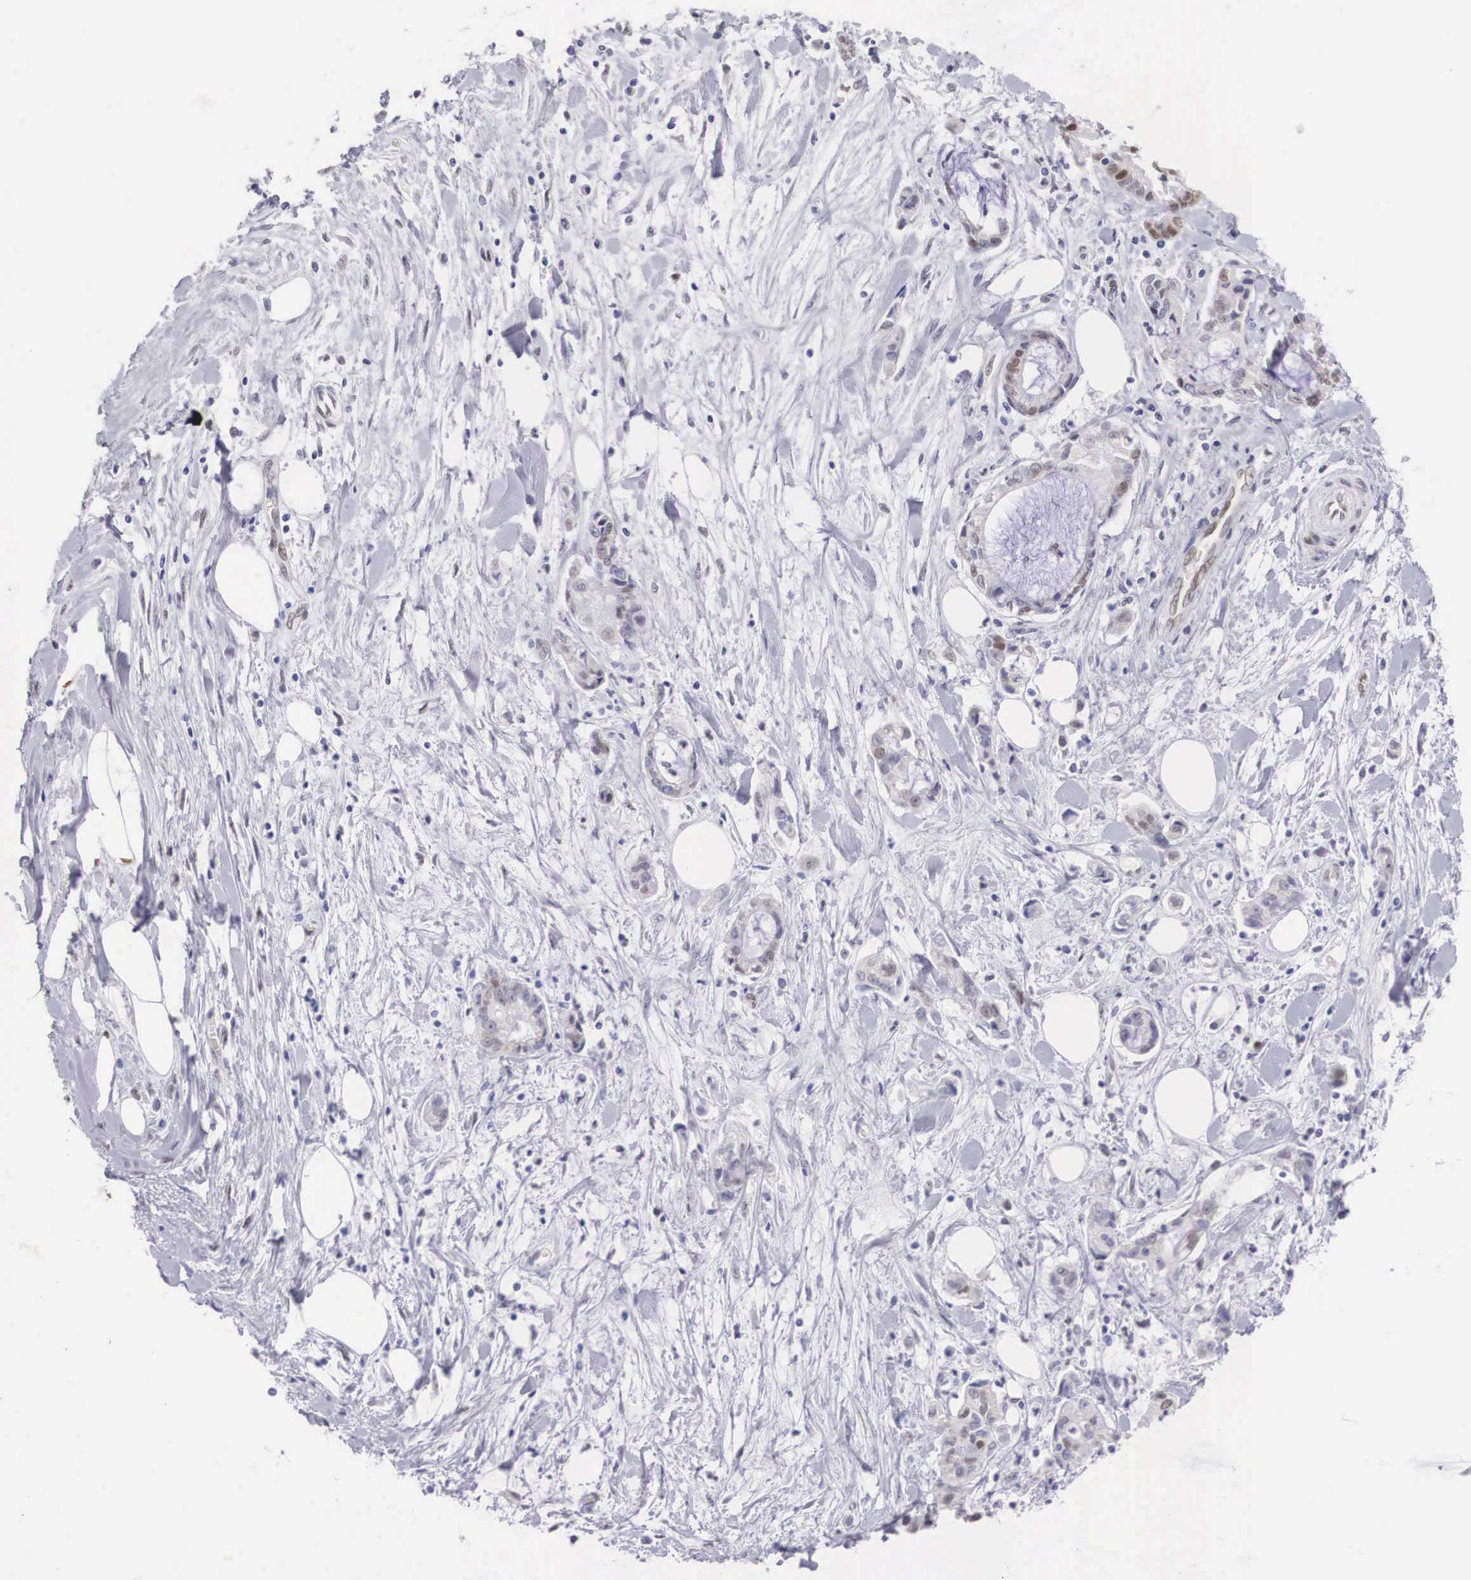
{"staining": {"intensity": "moderate", "quantity": "25%-75%", "location": "nuclear"}, "tissue": "liver cancer", "cell_type": "Tumor cells", "image_type": "cancer", "snomed": [{"axis": "morphology", "description": "Cholangiocarcinoma"}, {"axis": "topography", "description": "Liver"}], "caption": "Immunohistochemical staining of liver cancer demonstrates medium levels of moderate nuclear protein staining in about 25%-75% of tumor cells.", "gene": "HMGN5", "patient": {"sex": "male", "age": 57}}